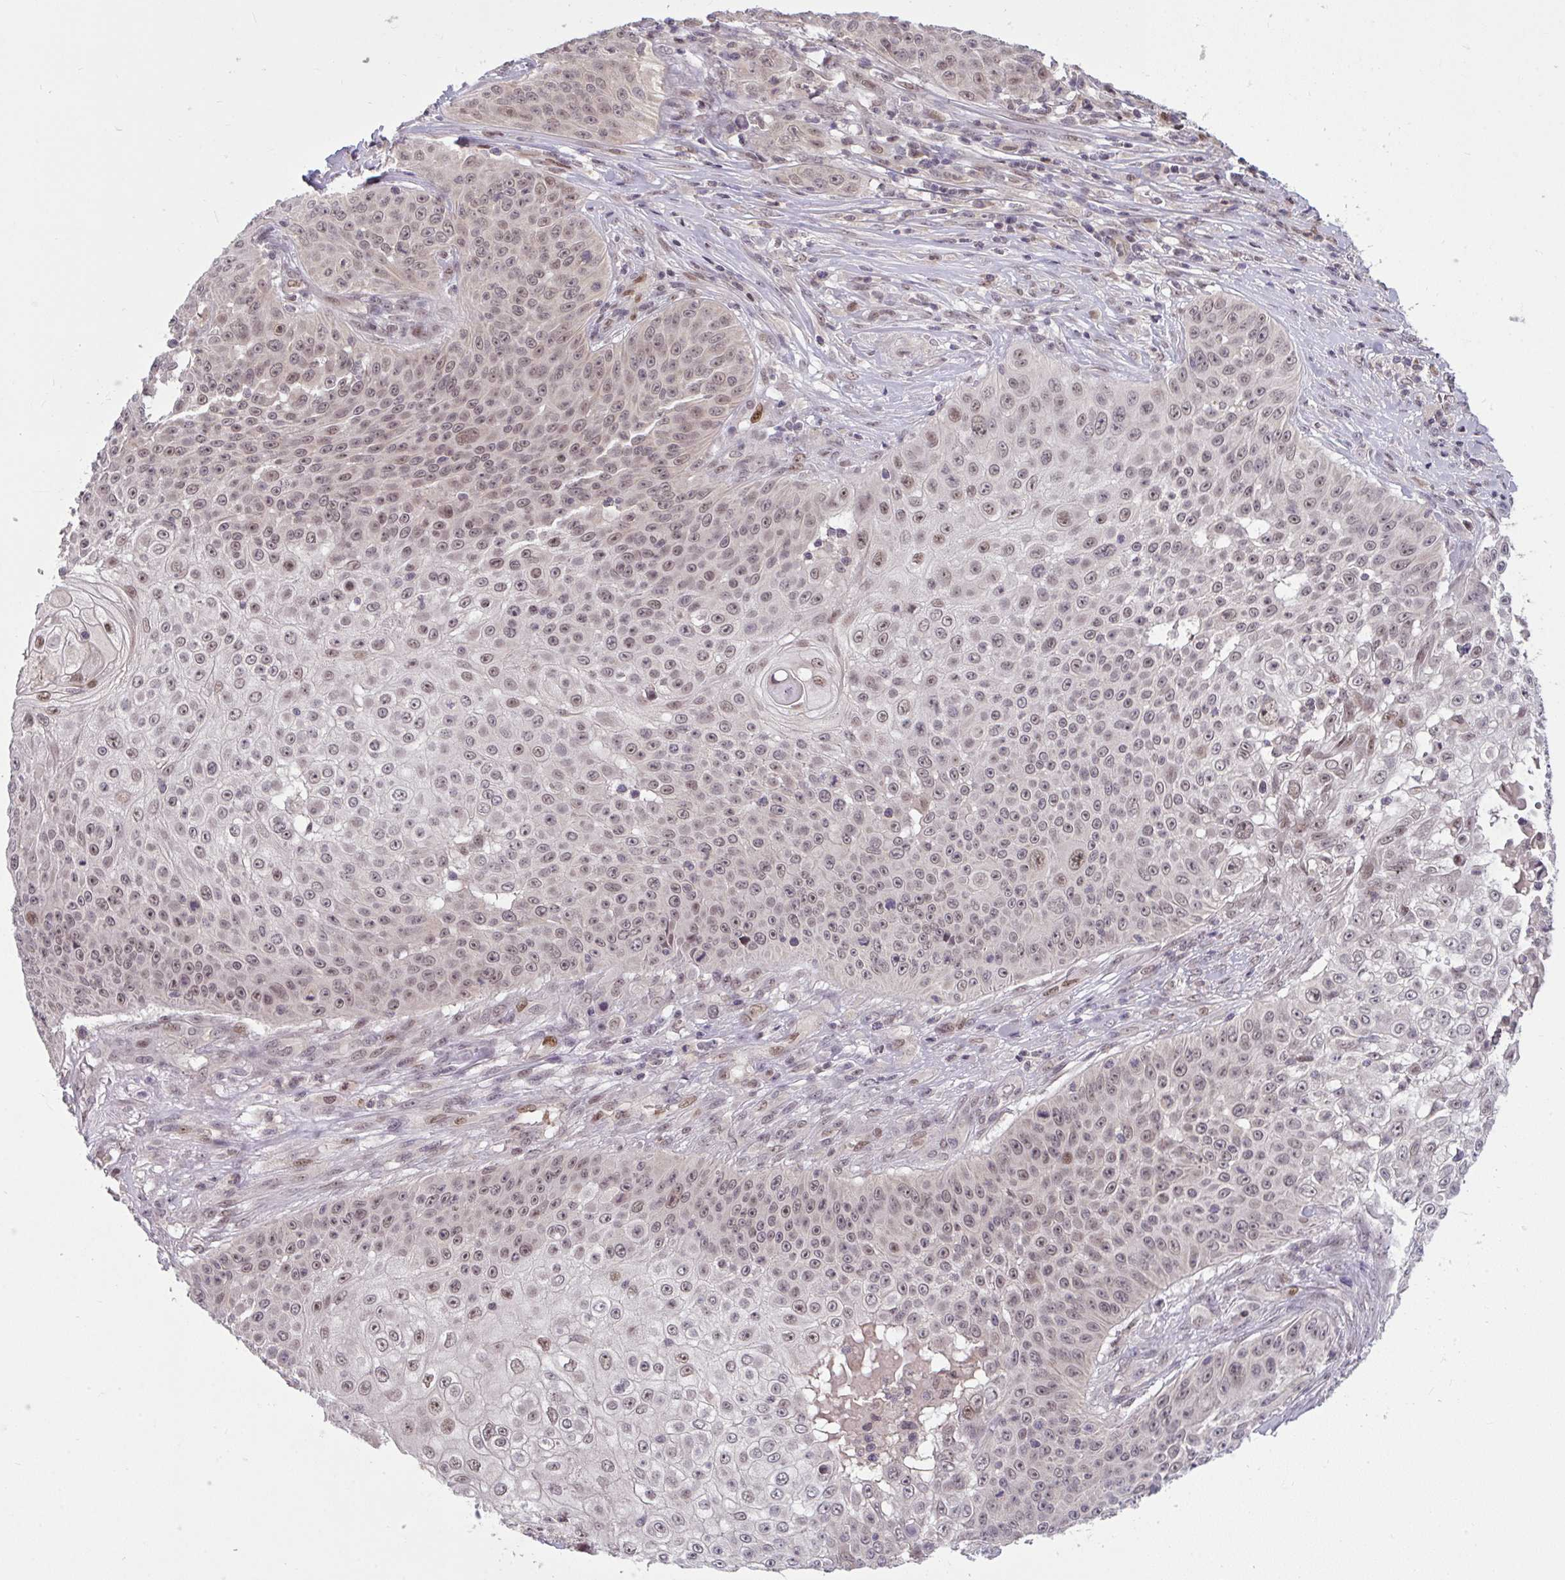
{"staining": {"intensity": "weak", "quantity": ">75%", "location": "nuclear"}, "tissue": "skin cancer", "cell_type": "Tumor cells", "image_type": "cancer", "snomed": [{"axis": "morphology", "description": "Squamous cell carcinoma, NOS"}, {"axis": "topography", "description": "Skin"}], "caption": "Immunohistochemical staining of squamous cell carcinoma (skin) demonstrates low levels of weak nuclear protein positivity in approximately >75% of tumor cells.", "gene": "KLF2", "patient": {"sex": "male", "age": 24}}